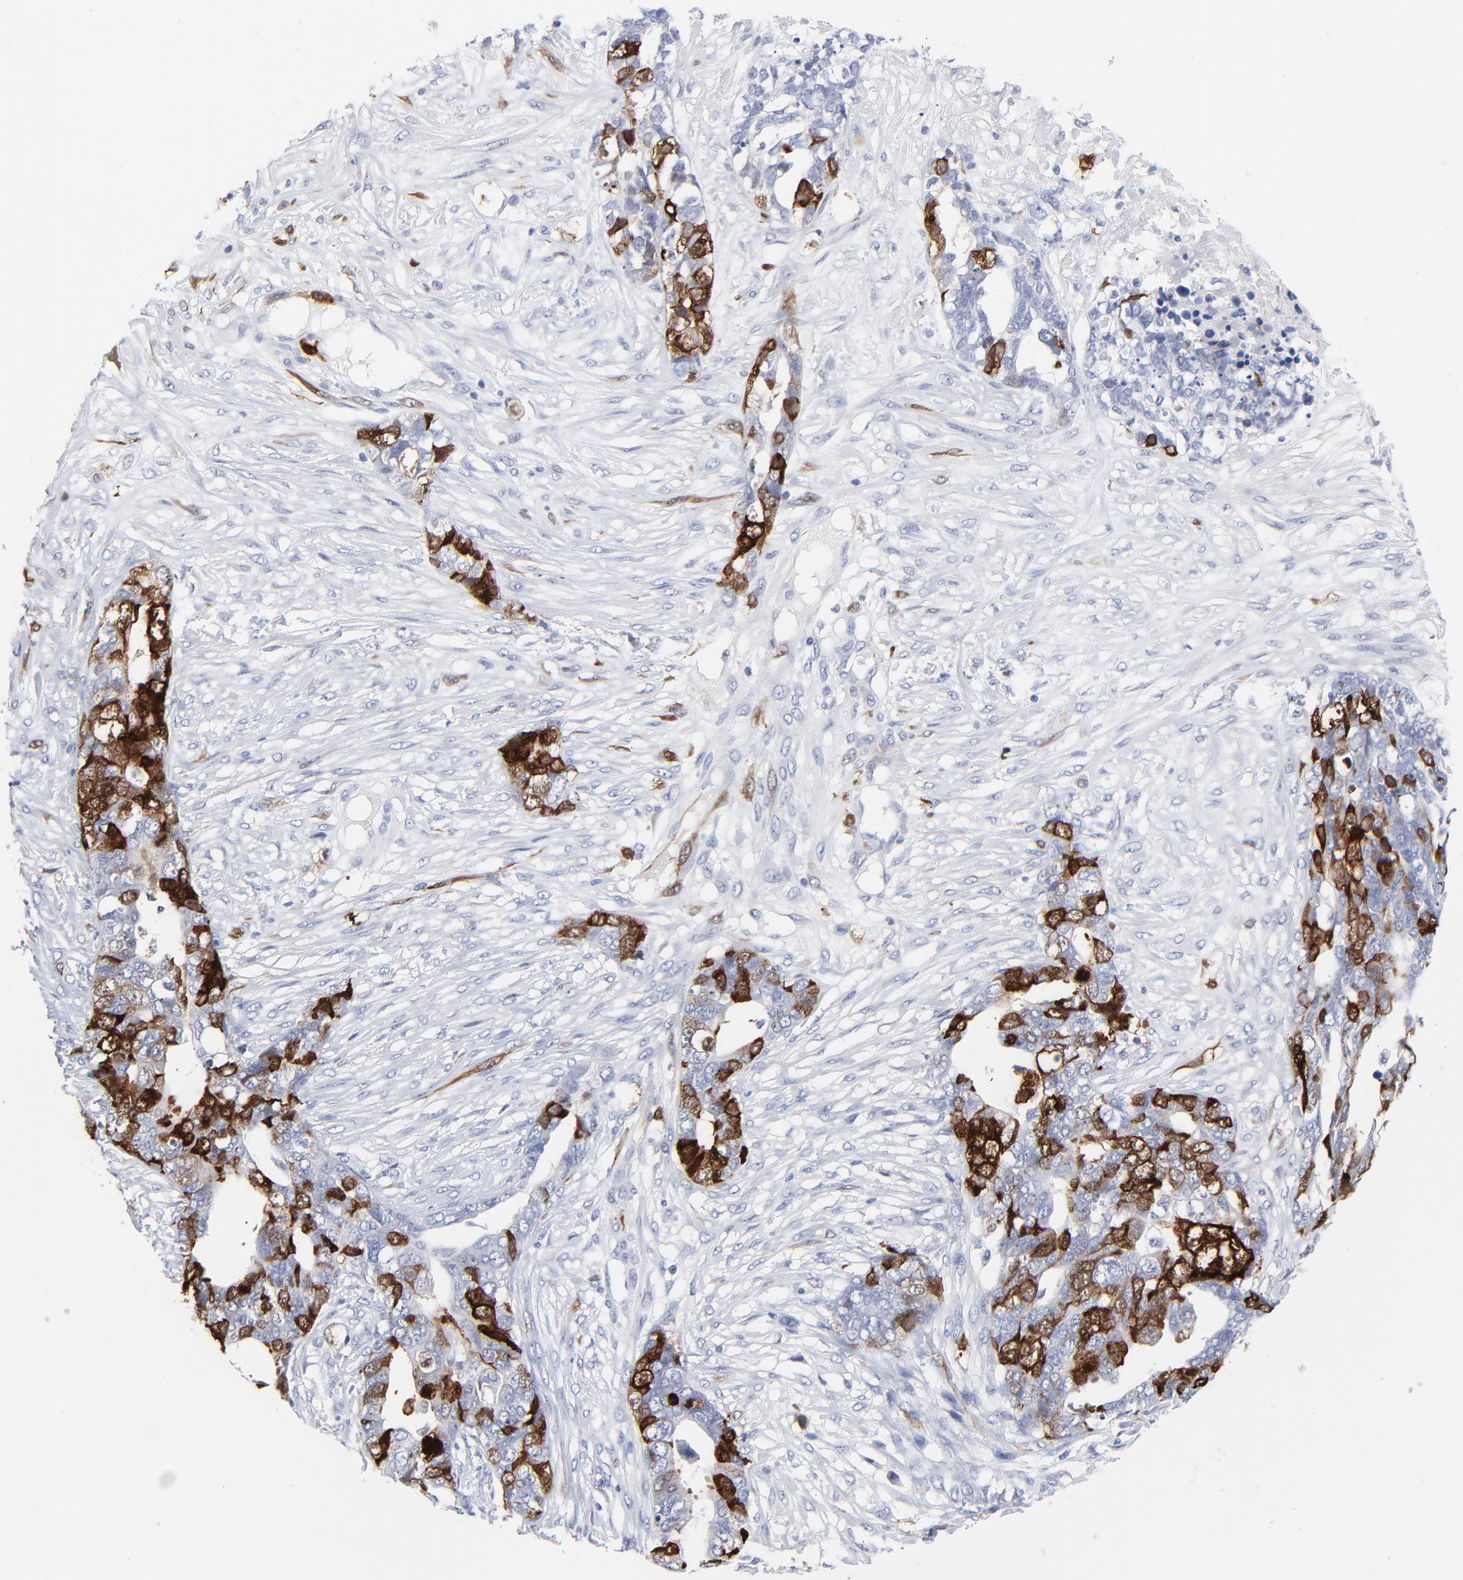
{"staining": {"intensity": "strong", "quantity": ">75%", "location": "cytoplasmic/membranous,nuclear"}, "tissue": "ovarian cancer", "cell_type": "Tumor cells", "image_type": "cancer", "snomed": [{"axis": "morphology", "description": "Normal tissue, NOS"}, {"axis": "morphology", "description": "Cystadenocarcinoma, serous, NOS"}, {"axis": "topography", "description": "Fallopian tube"}, {"axis": "topography", "description": "Ovary"}], "caption": "IHC (DAB (3,3'-diaminobenzidine)) staining of human serous cystadenocarcinoma (ovarian) shows strong cytoplasmic/membranous and nuclear protein expression in about >75% of tumor cells. The protein of interest is shown in brown color, while the nuclei are stained blue.", "gene": "CDK1", "patient": {"sex": "female", "age": 56}}